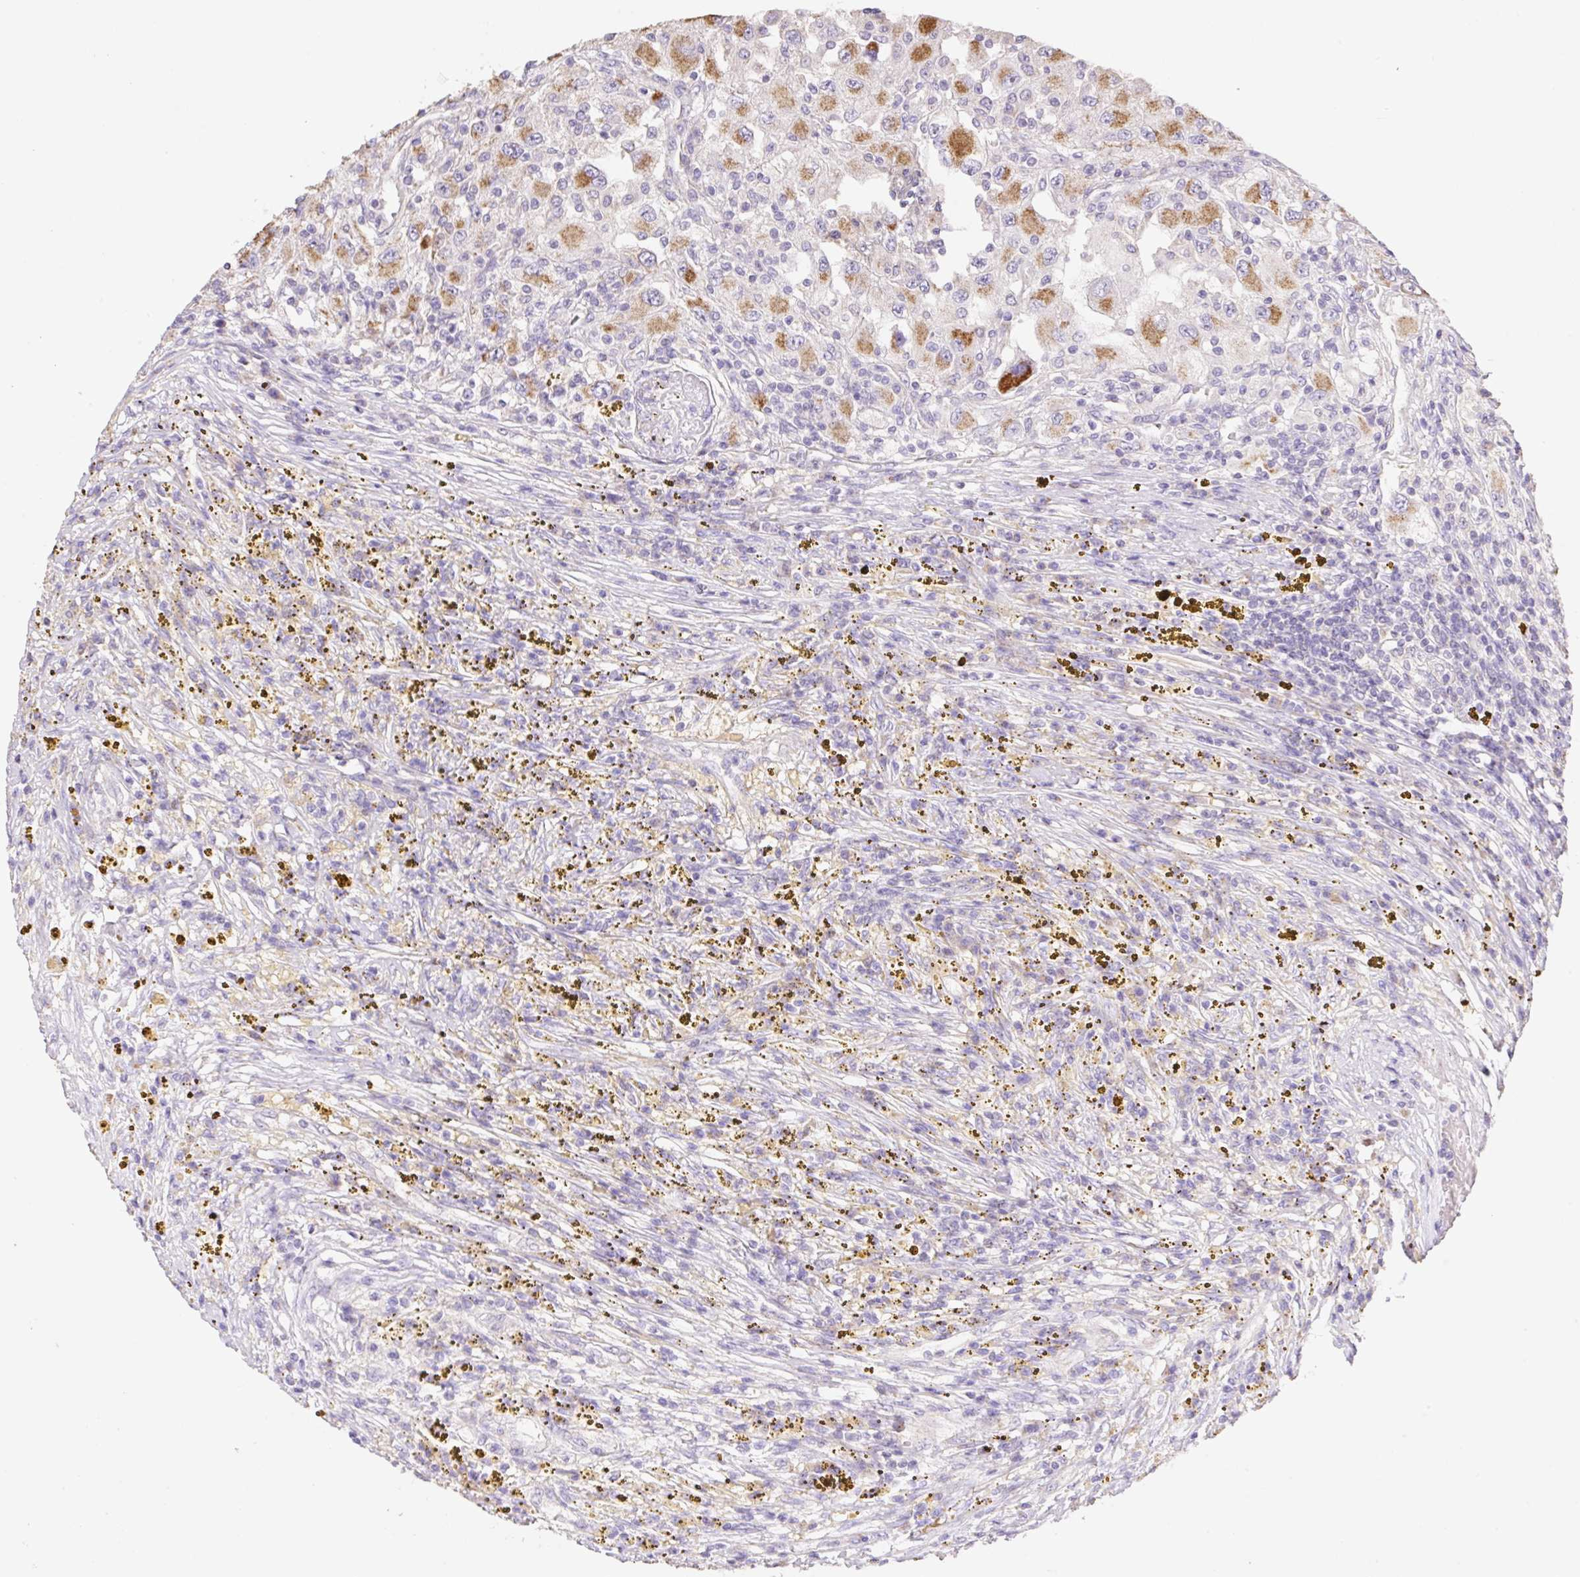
{"staining": {"intensity": "moderate", "quantity": ">75%", "location": "cytoplasmic/membranous"}, "tissue": "renal cancer", "cell_type": "Tumor cells", "image_type": "cancer", "snomed": [{"axis": "morphology", "description": "Adenocarcinoma, NOS"}, {"axis": "topography", "description": "Kidney"}], "caption": "Human renal cancer stained with a protein marker displays moderate staining in tumor cells.", "gene": "COPZ2", "patient": {"sex": "female", "age": 67}}